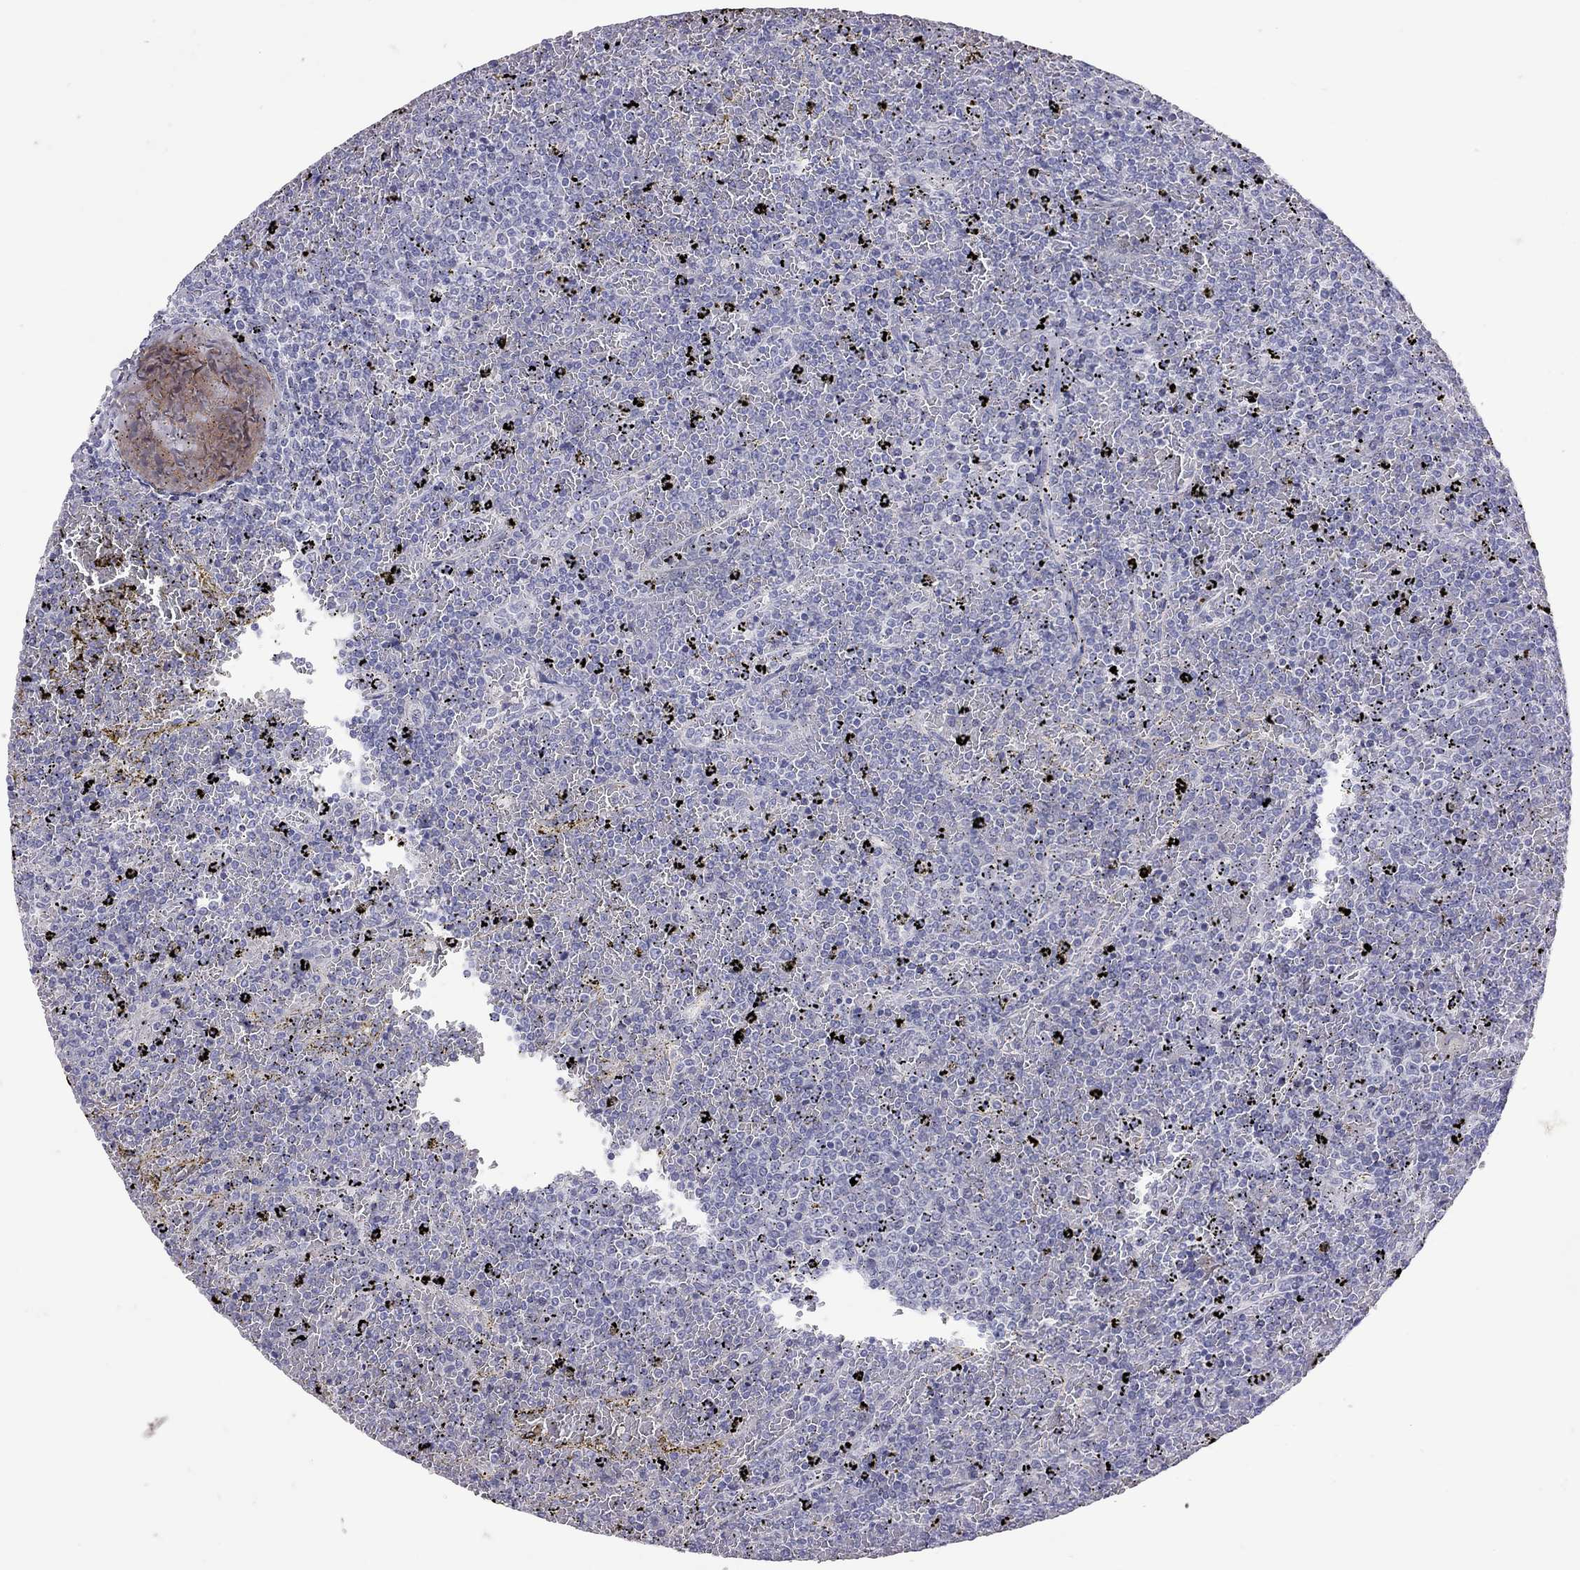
{"staining": {"intensity": "negative", "quantity": "none", "location": "none"}, "tissue": "lymphoma", "cell_type": "Tumor cells", "image_type": "cancer", "snomed": [{"axis": "morphology", "description": "Malignant lymphoma, non-Hodgkin's type, Low grade"}, {"axis": "topography", "description": "Spleen"}], "caption": "There is no significant staining in tumor cells of lymphoma. Brightfield microscopy of IHC stained with DAB (brown) and hematoxylin (blue), captured at high magnification.", "gene": "MUC16", "patient": {"sex": "female", "age": 77}}